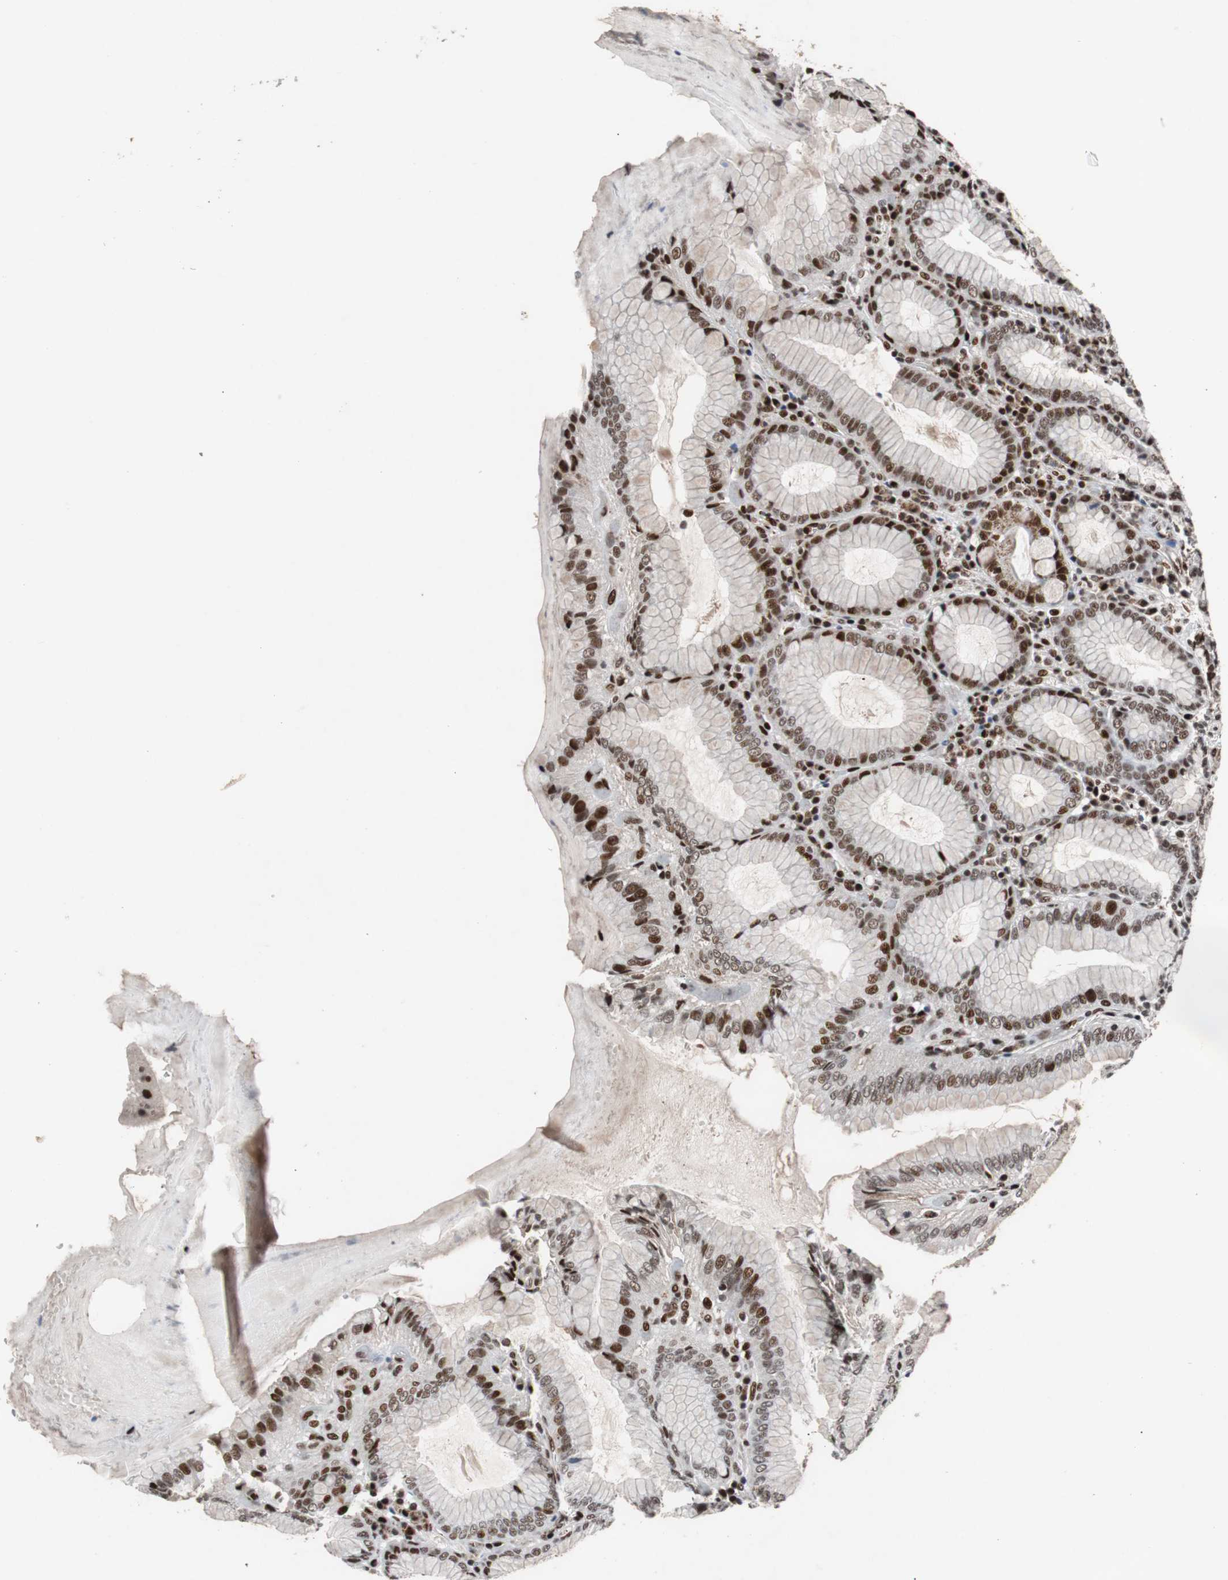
{"staining": {"intensity": "strong", "quantity": ">75%", "location": "cytoplasmic/membranous,nuclear"}, "tissue": "stomach", "cell_type": "Glandular cells", "image_type": "normal", "snomed": [{"axis": "morphology", "description": "Normal tissue, NOS"}, {"axis": "topography", "description": "Stomach, lower"}], "caption": "Normal stomach reveals strong cytoplasmic/membranous,nuclear expression in approximately >75% of glandular cells Using DAB (brown) and hematoxylin (blue) stains, captured at high magnification using brightfield microscopy..", "gene": "NBL1", "patient": {"sex": "female", "age": 76}}